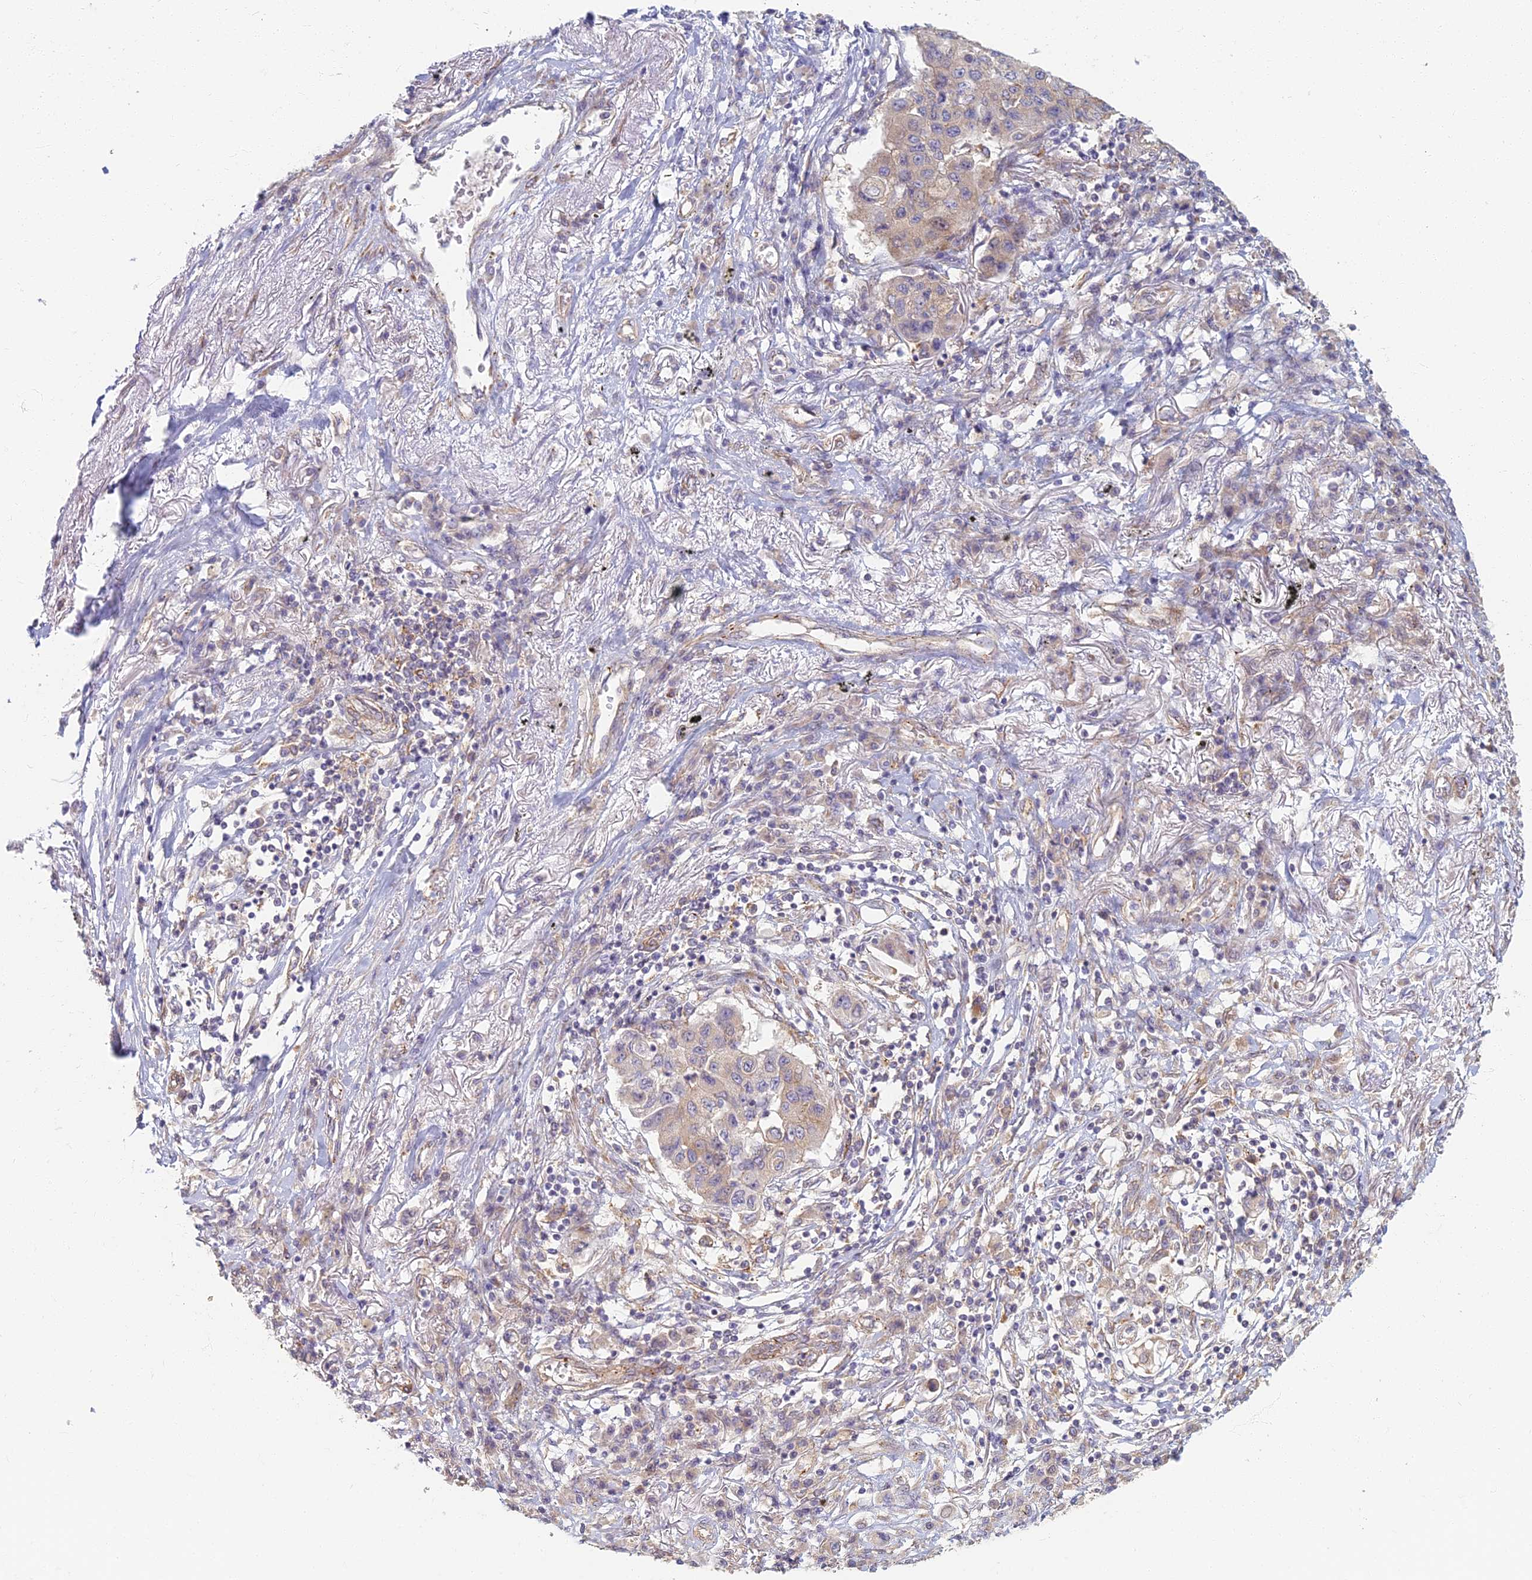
{"staining": {"intensity": "weak", "quantity": "<25%", "location": "cytoplasmic/membranous"}, "tissue": "lung cancer", "cell_type": "Tumor cells", "image_type": "cancer", "snomed": [{"axis": "morphology", "description": "Squamous cell carcinoma, NOS"}, {"axis": "topography", "description": "Lung"}], "caption": "Human lung cancer stained for a protein using immunohistochemistry reveals no staining in tumor cells.", "gene": "RBSN", "patient": {"sex": "male", "age": 74}}